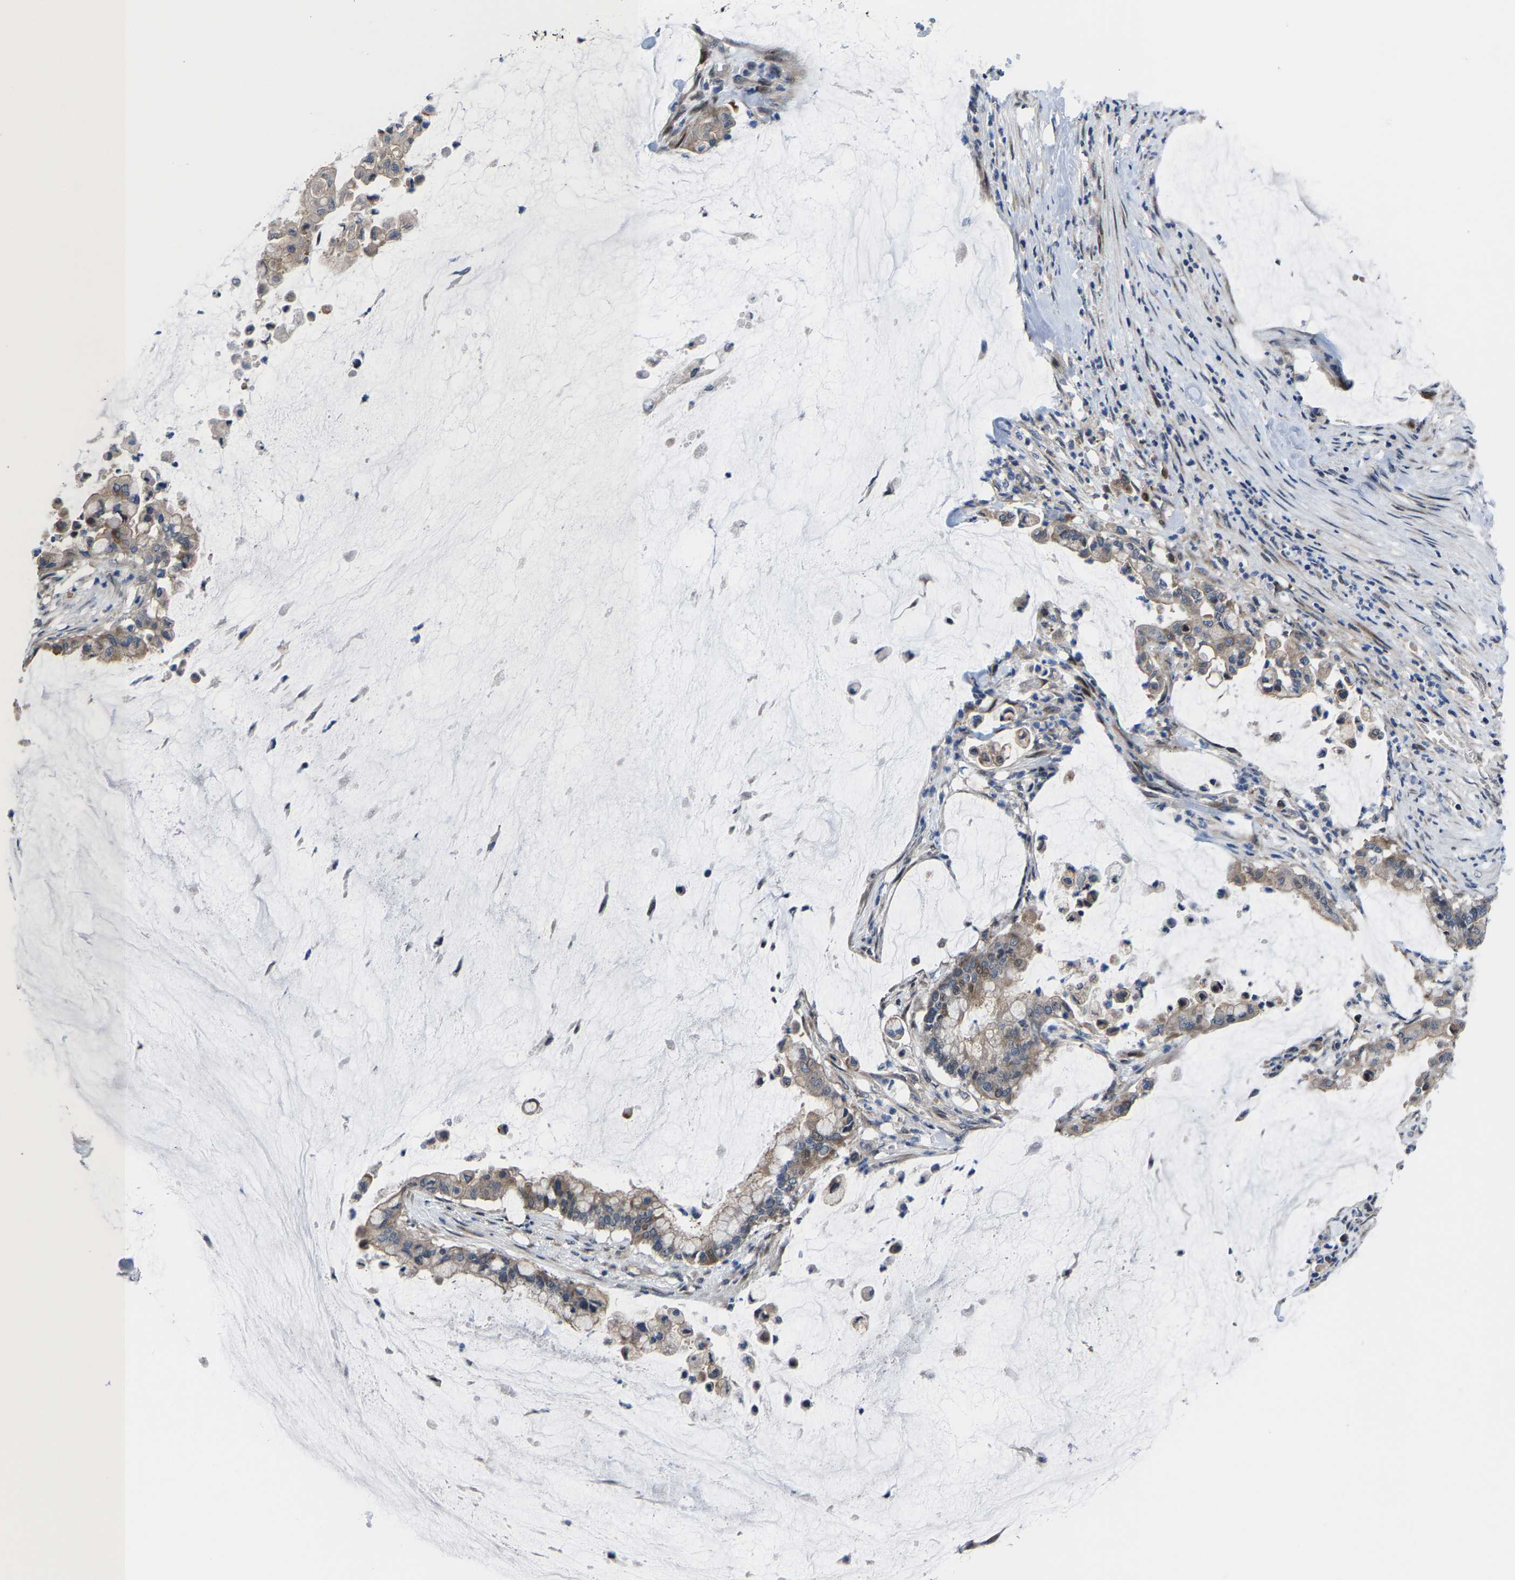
{"staining": {"intensity": "weak", "quantity": "<25%", "location": "cytoplasmic/membranous"}, "tissue": "pancreatic cancer", "cell_type": "Tumor cells", "image_type": "cancer", "snomed": [{"axis": "morphology", "description": "Adenocarcinoma, NOS"}, {"axis": "topography", "description": "Pancreas"}], "caption": "This micrograph is of pancreatic cancer stained with immunohistochemistry to label a protein in brown with the nuclei are counter-stained blue. There is no expression in tumor cells.", "gene": "HAUS6", "patient": {"sex": "male", "age": 41}}